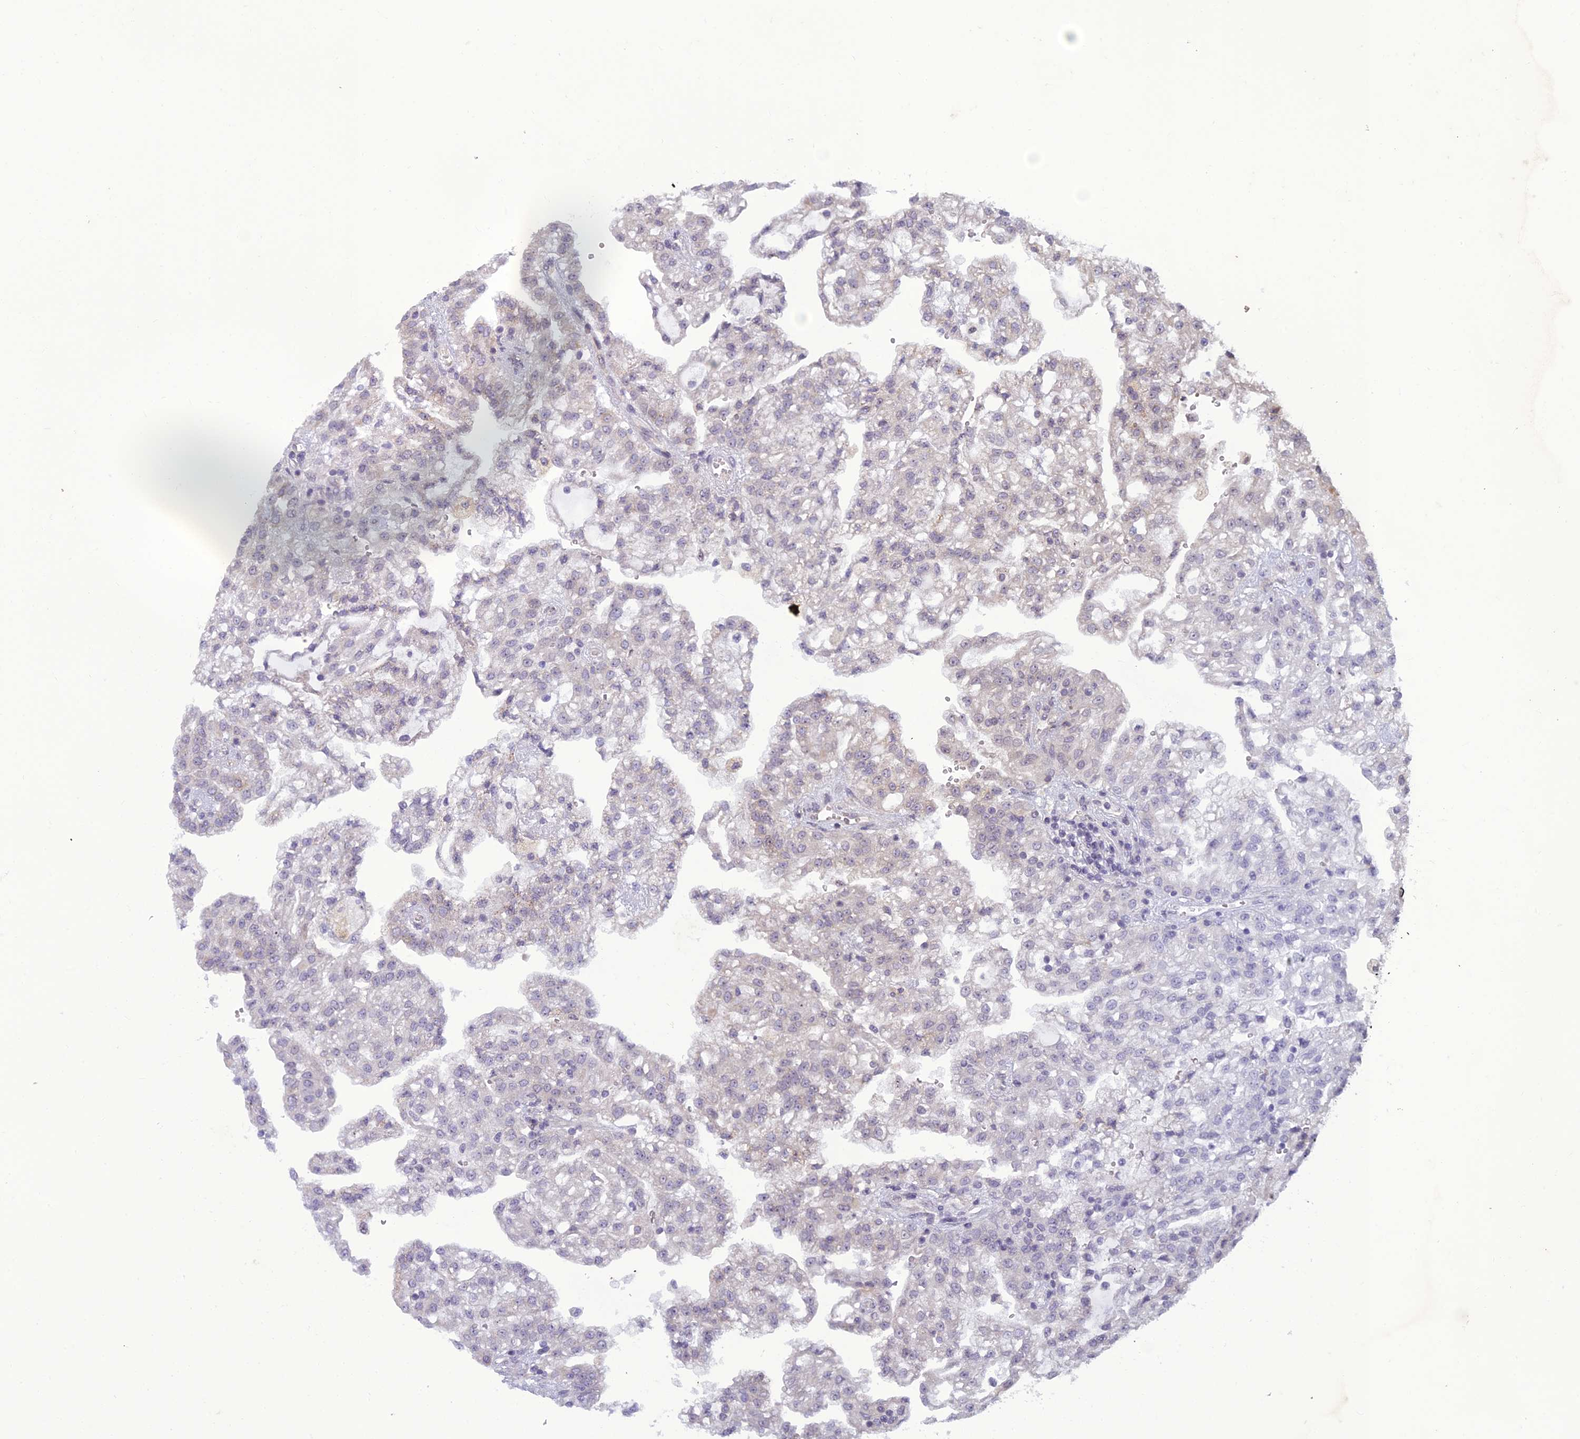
{"staining": {"intensity": "negative", "quantity": "none", "location": "none"}, "tissue": "renal cancer", "cell_type": "Tumor cells", "image_type": "cancer", "snomed": [{"axis": "morphology", "description": "Adenocarcinoma, NOS"}, {"axis": "topography", "description": "Kidney"}], "caption": "Immunohistochemical staining of human adenocarcinoma (renal) shows no significant expression in tumor cells.", "gene": "DTX2", "patient": {"sex": "male", "age": 63}}